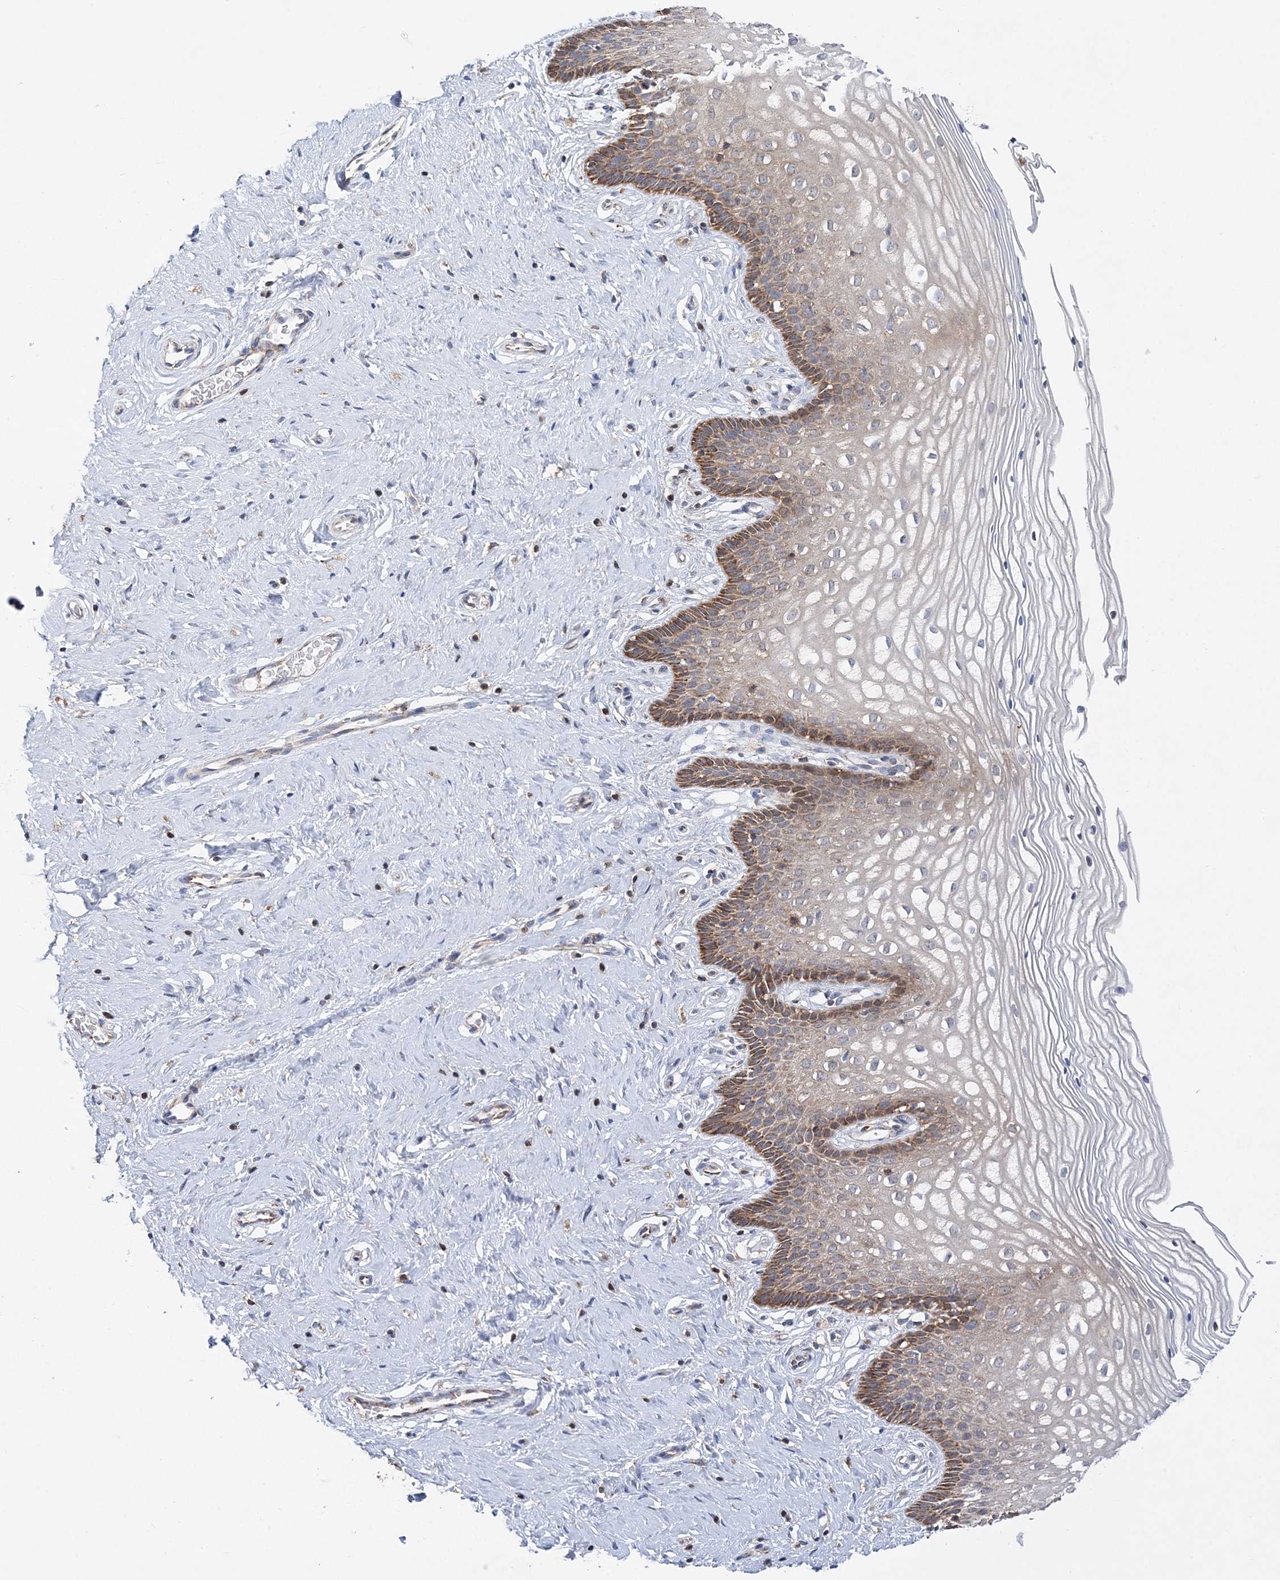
{"staining": {"intensity": "moderate", "quantity": ">75%", "location": "cytoplasmic/membranous"}, "tissue": "cervix", "cell_type": "Glandular cells", "image_type": "normal", "snomed": [{"axis": "morphology", "description": "Normal tissue, NOS"}, {"axis": "topography", "description": "Cervix"}], "caption": "Protein expression analysis of unremarkable cervix displays moderate cytoplasmic/membranous positivity in approximately >75% of glandular cells.", "gene": "TTC32", "patient": {"sex": "female", "age": 33}}